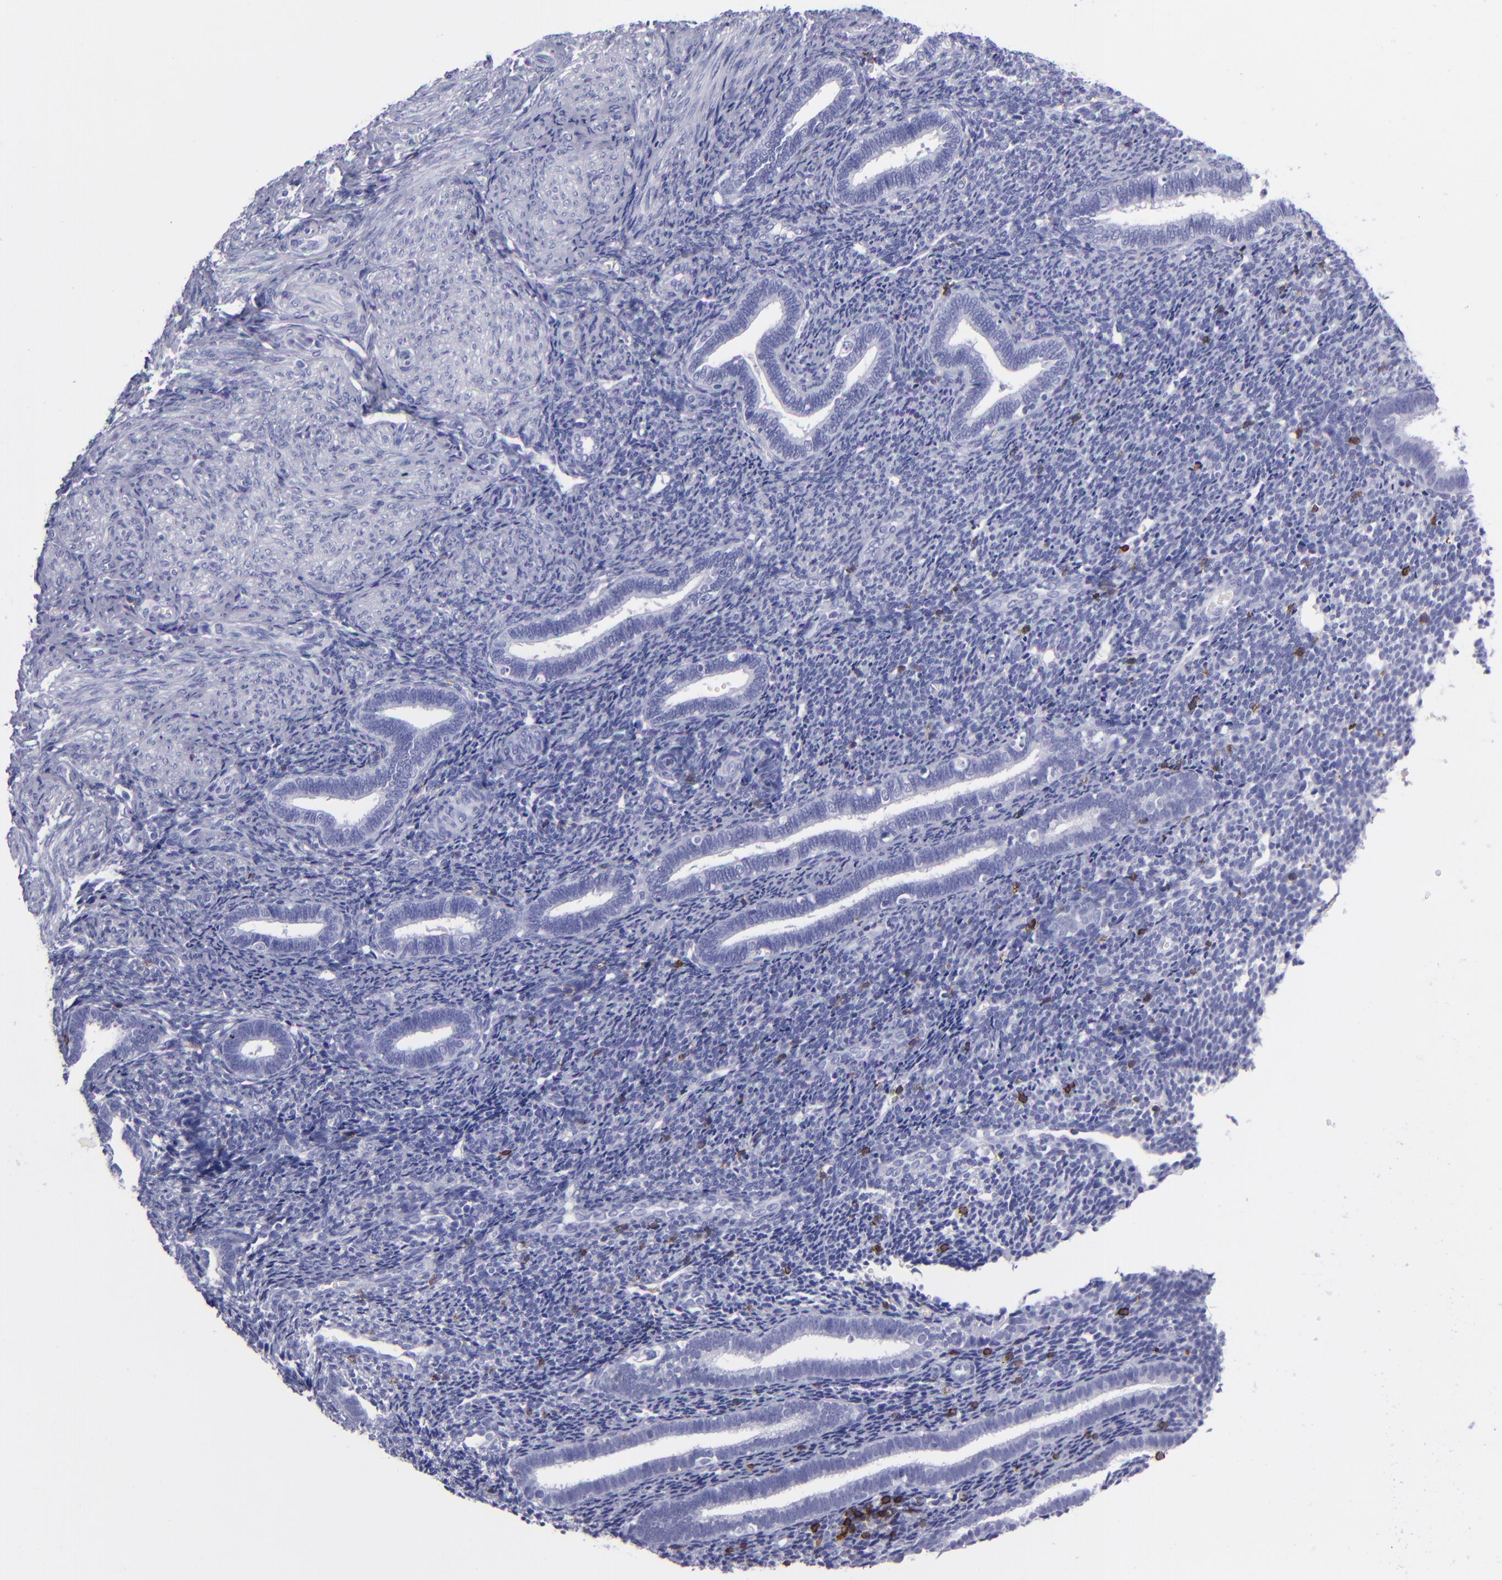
{"staining": {"intensity": "moderate", "quantity": "<25%", "location": "cytoplasmic/membranous"}, "tissue": "endometrium", "cell_type": "Cells in endometrial stroma", "image_type": "normal", "snomed": [{"axis": "morphology", "description": "Normal tissue, NOS"}, {"axis": "topography", "description": "Endometrium"}], "caption": "The histopathology image demonstrates immunohistochemical staining of normal endometrium. There is moderate cytoplasmic/membranous expression is appreciated in approximately <25% of cells in endometrial stroma.", "gene": "CD6", "patient": {"sex": "female", "age": 27}}